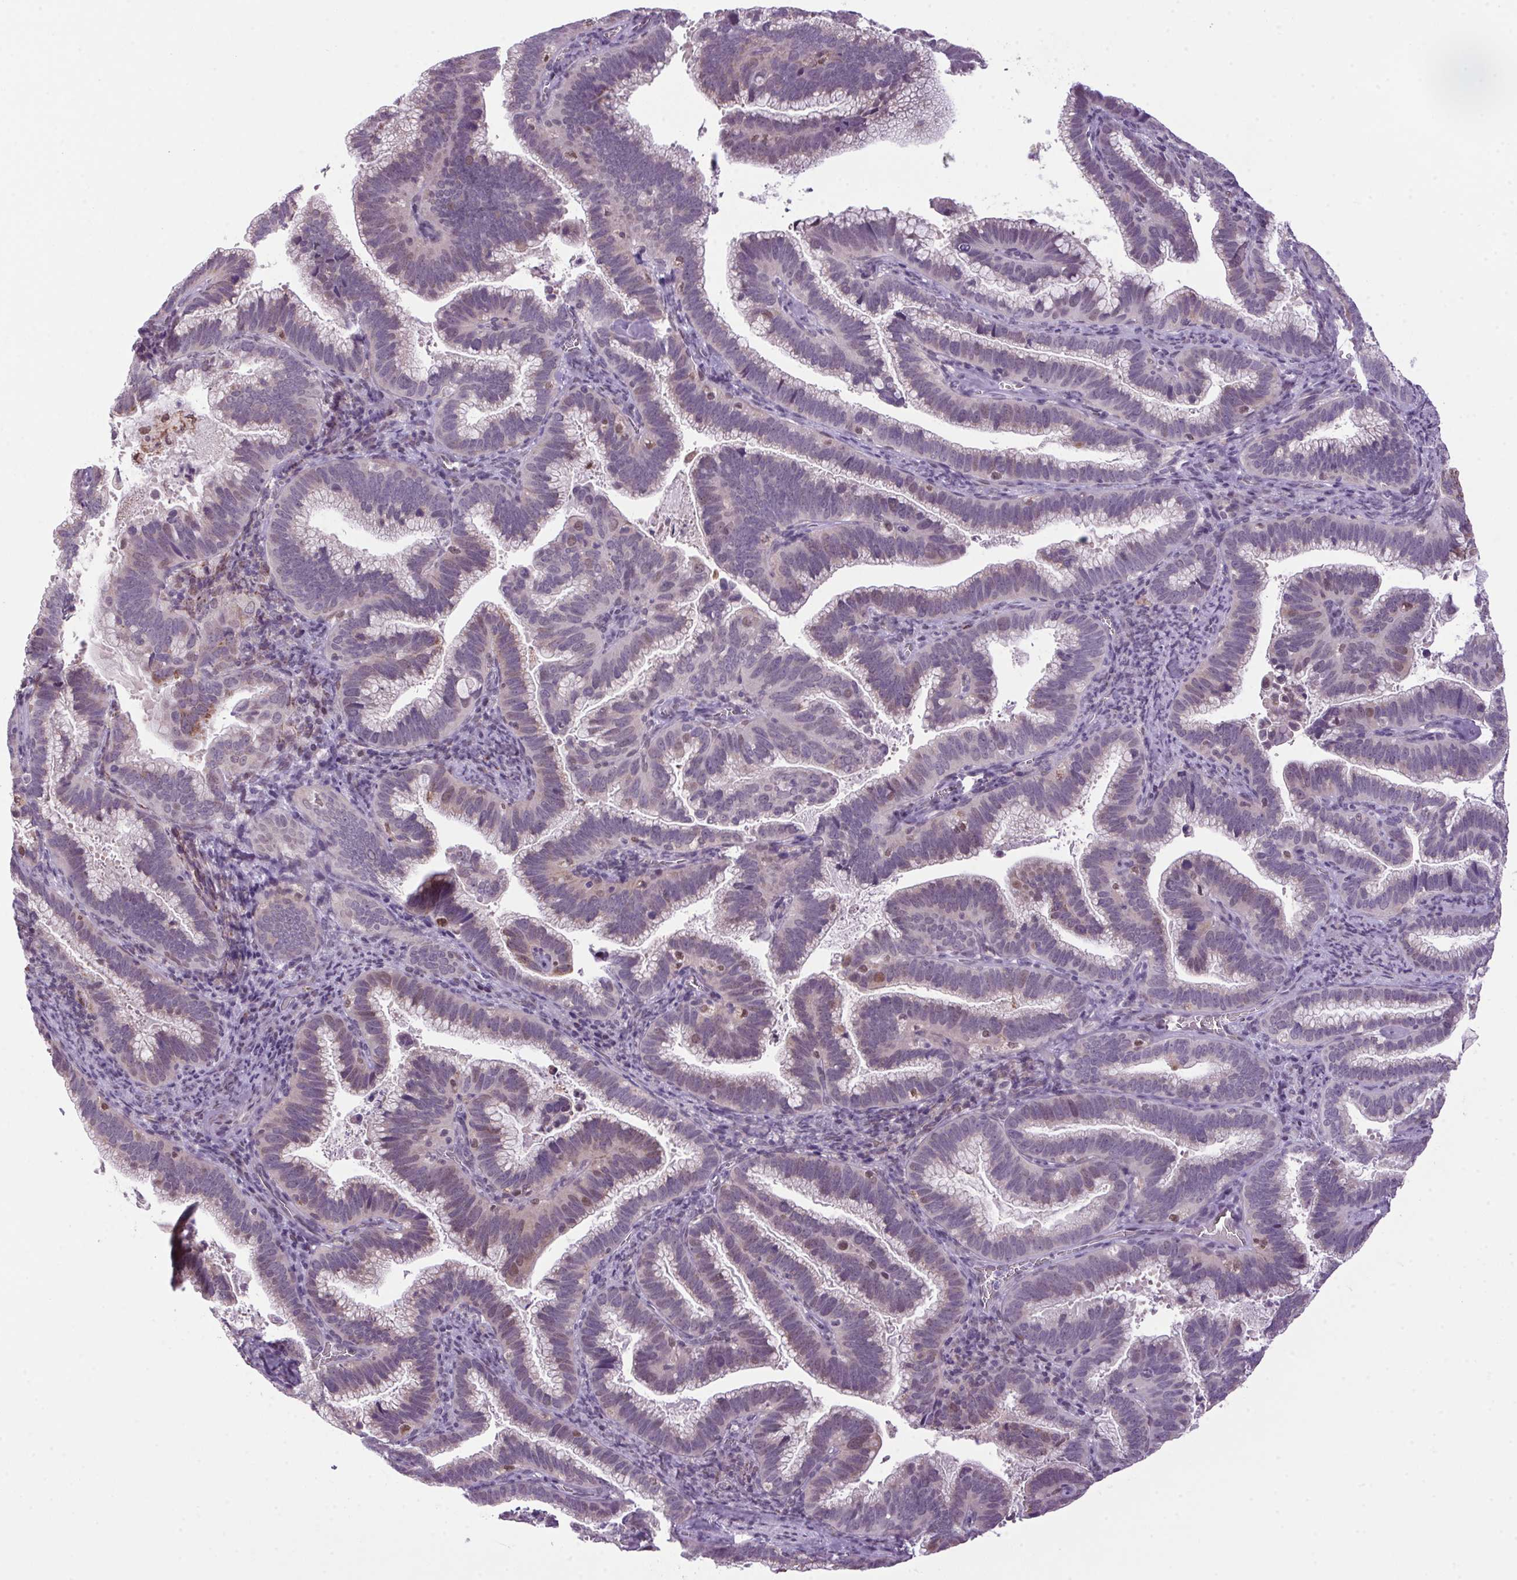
{"staining": {"intensity": "weak", "quantity": "25%-75%", "location": "cytoplasmic/membranous,nuclear"}, "tissue": "cervical cancer", "cell_type": "Tumor cells", "image_type": "cancer", "snomed": [{"axis": "morphology", "description": "Adenocarcinoma, NOS"}, {"axis": "topography", "description": "Cervix"}], "caption": "Tumor cells display low levels of weak cytoplasmic/membranous and nuclear positivity in approximately 25%-75% of cells in human cervical cancer (adenocarcinoma). The staining is performed using DAB (3,3'-diaminobenzidine) brown chromogen to label protein expression. The nuclei are counter-stained blue using hematoxylin.", "gene": "AKR1E2", "patient": {"sex": "female", "age": 61}}